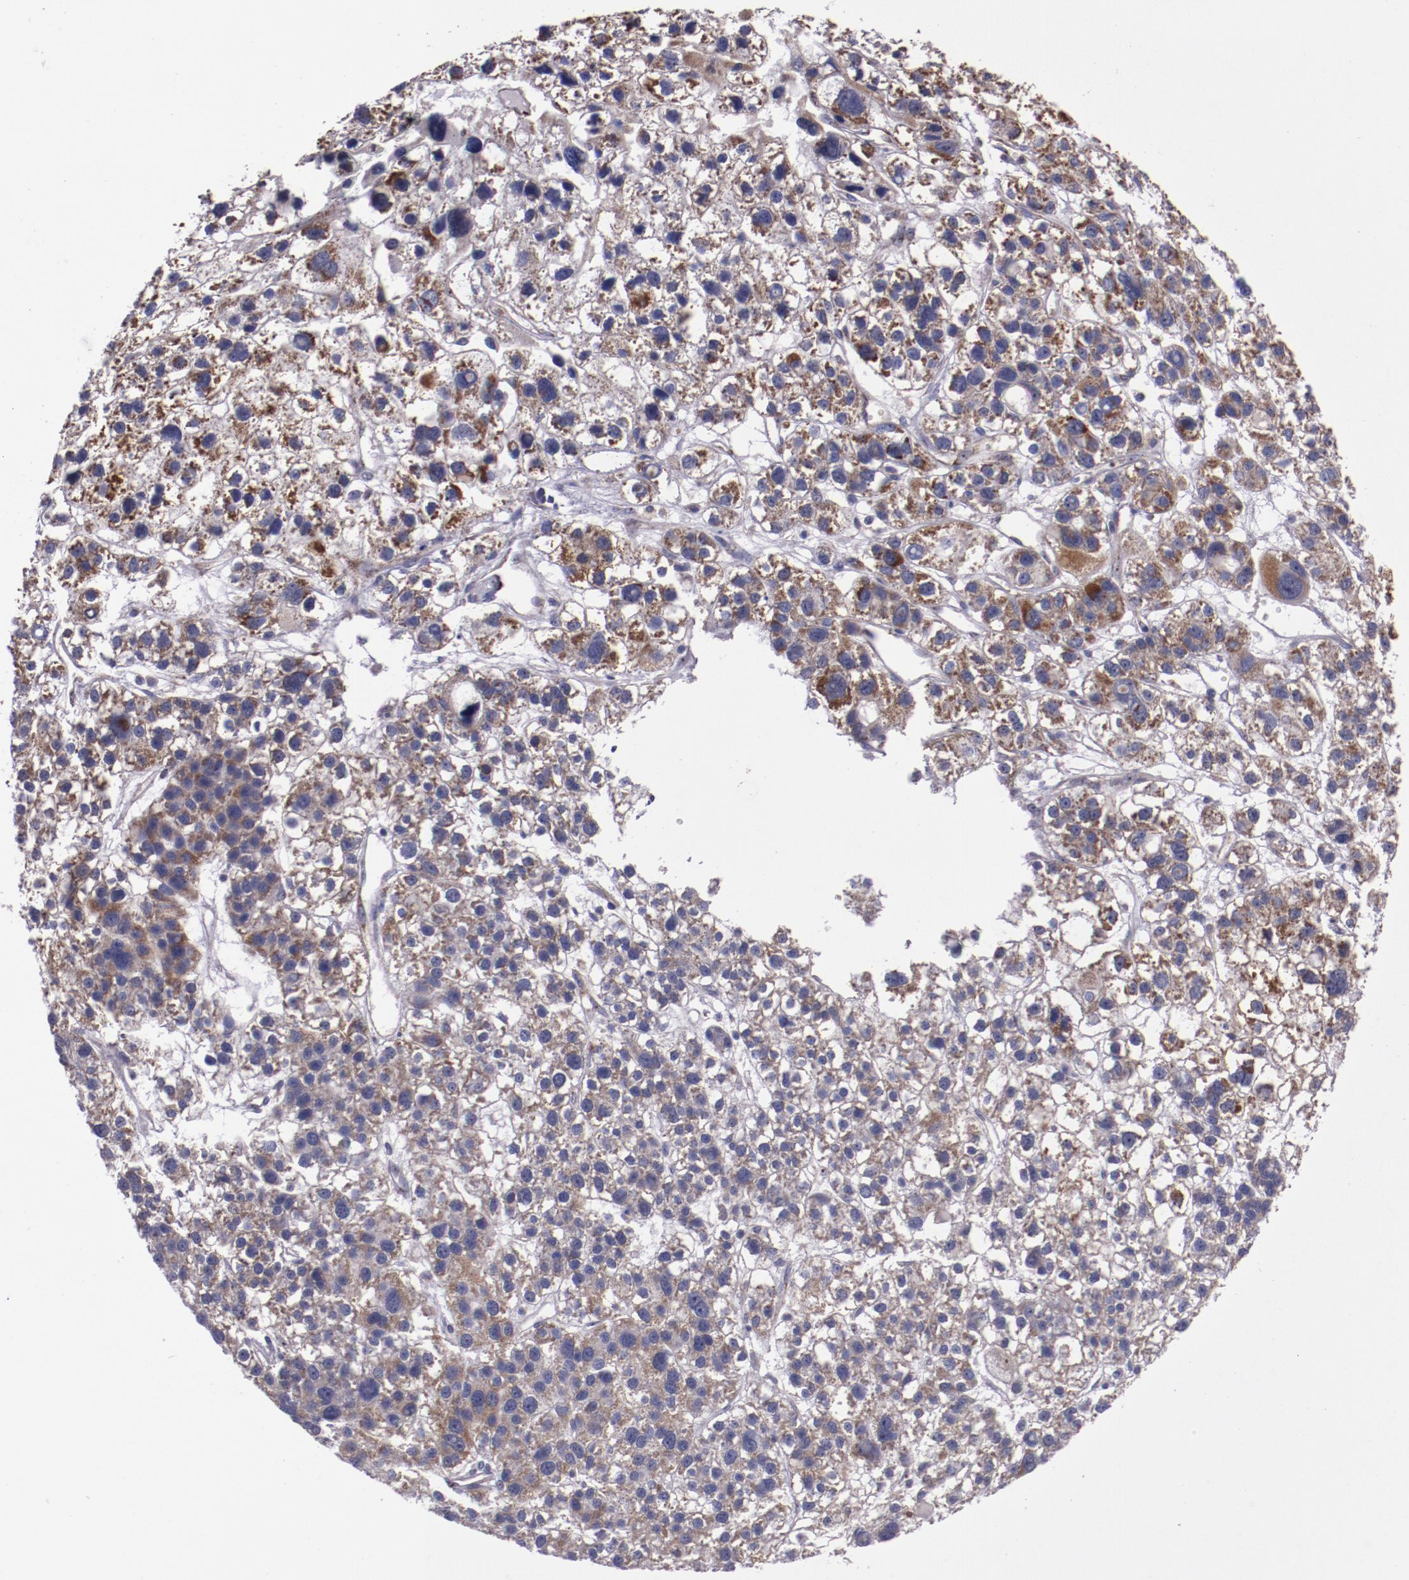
{"staining": {"intensity": "moderate", "quantity": "25%-75%", "location": "cytoplasmic/membranous"}, "tissue": "liver cancer", "cell_type": "Tumor cells", "image_type": "cancer", "snomed": [{"axis": "morphology", "description": "Carcinoma, Hepatocellular, NOS"}, {"axis": "topography", "description": "Liver"}], "caption": "Immunohistochemistry (IHC) histopathology image of liver hepatocellular carcinoma stained for a protein (brown), which demonstrates medium levels of moderate cytoplasmic/membranous expression in about 25%-75% of tumor cells.", "gene": "LONP1", "patient": {"sex": "female", "age": 85}}